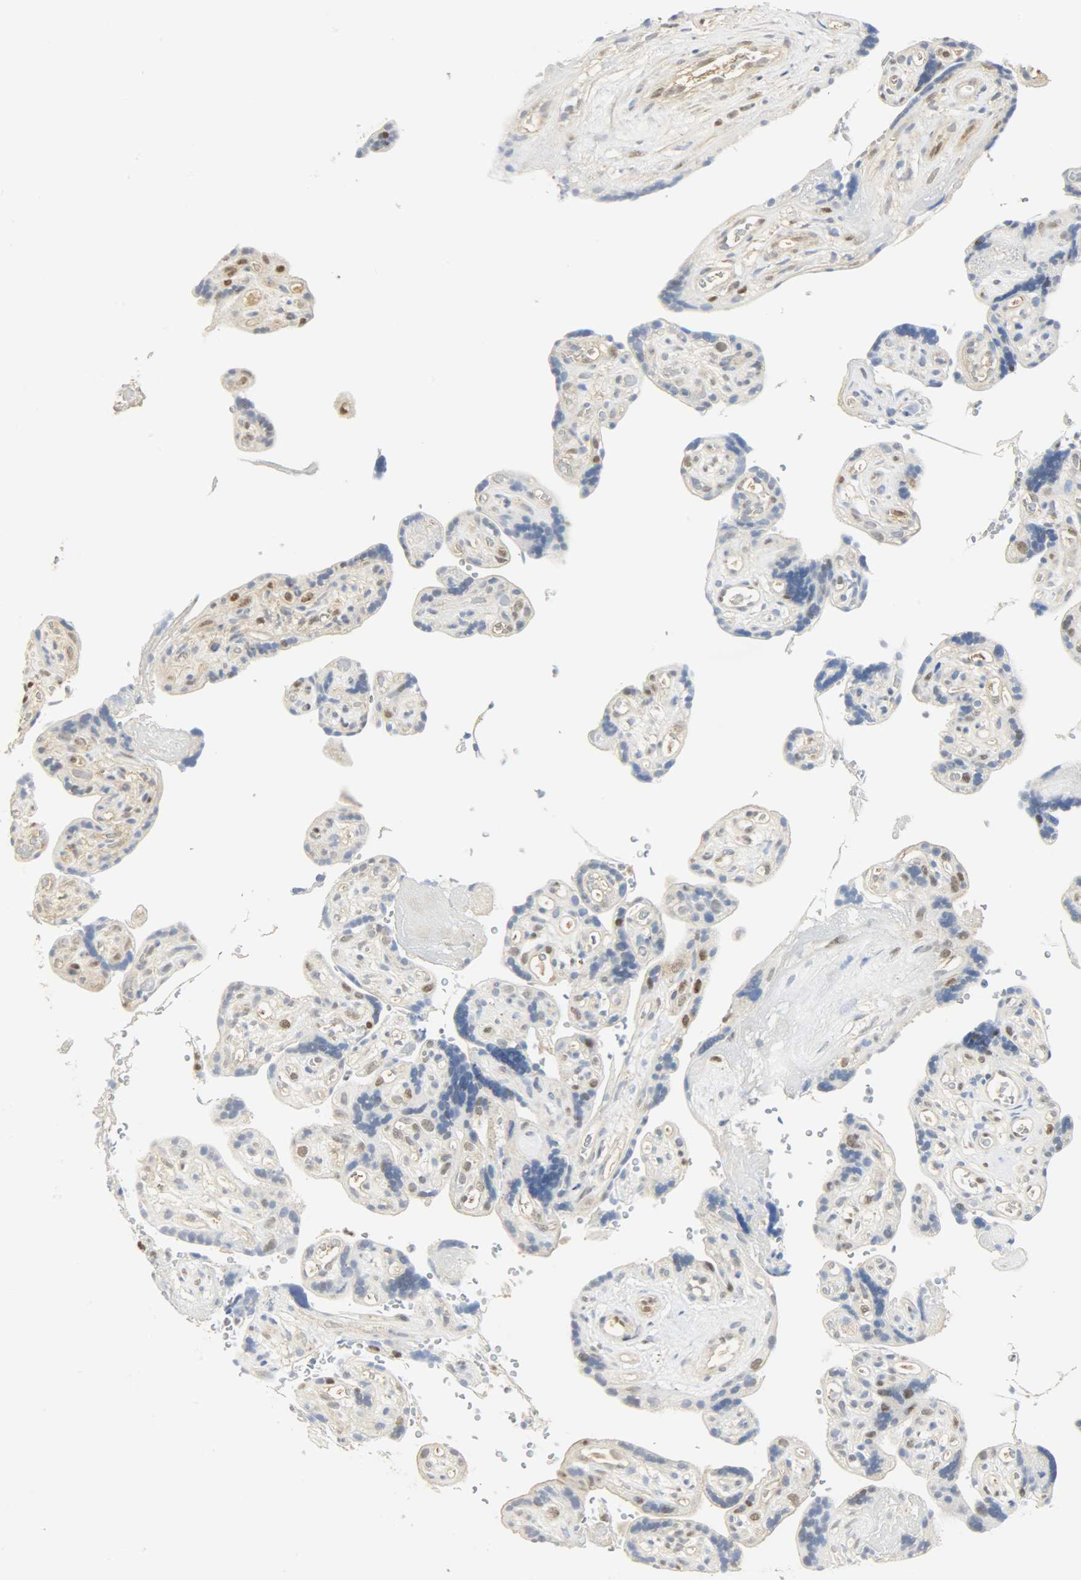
{"staining": {"intensity": "moderate", "quantity": "25%-75%", "location": "nuclear"}, "tissue": "placenta", "cell_type": "Trophoblastic cells", "image_type": "normal", "snomed": [{"axis": "morphology", "description": "Normal tissue, NOS"}, {"axis": "topography", "description": "Placenta"}], "caption": "High-magnification brightfield microscopy of unremarkable placenta stained with DAB (brown) and counterstained with hematoxylin (blue). trophoblastic cells exhibit moderate nuclear staining is identified in approximately25%-75% of cells.", "gene": "NPEPL1", "patient": {"sex": "female", "age": 30}}